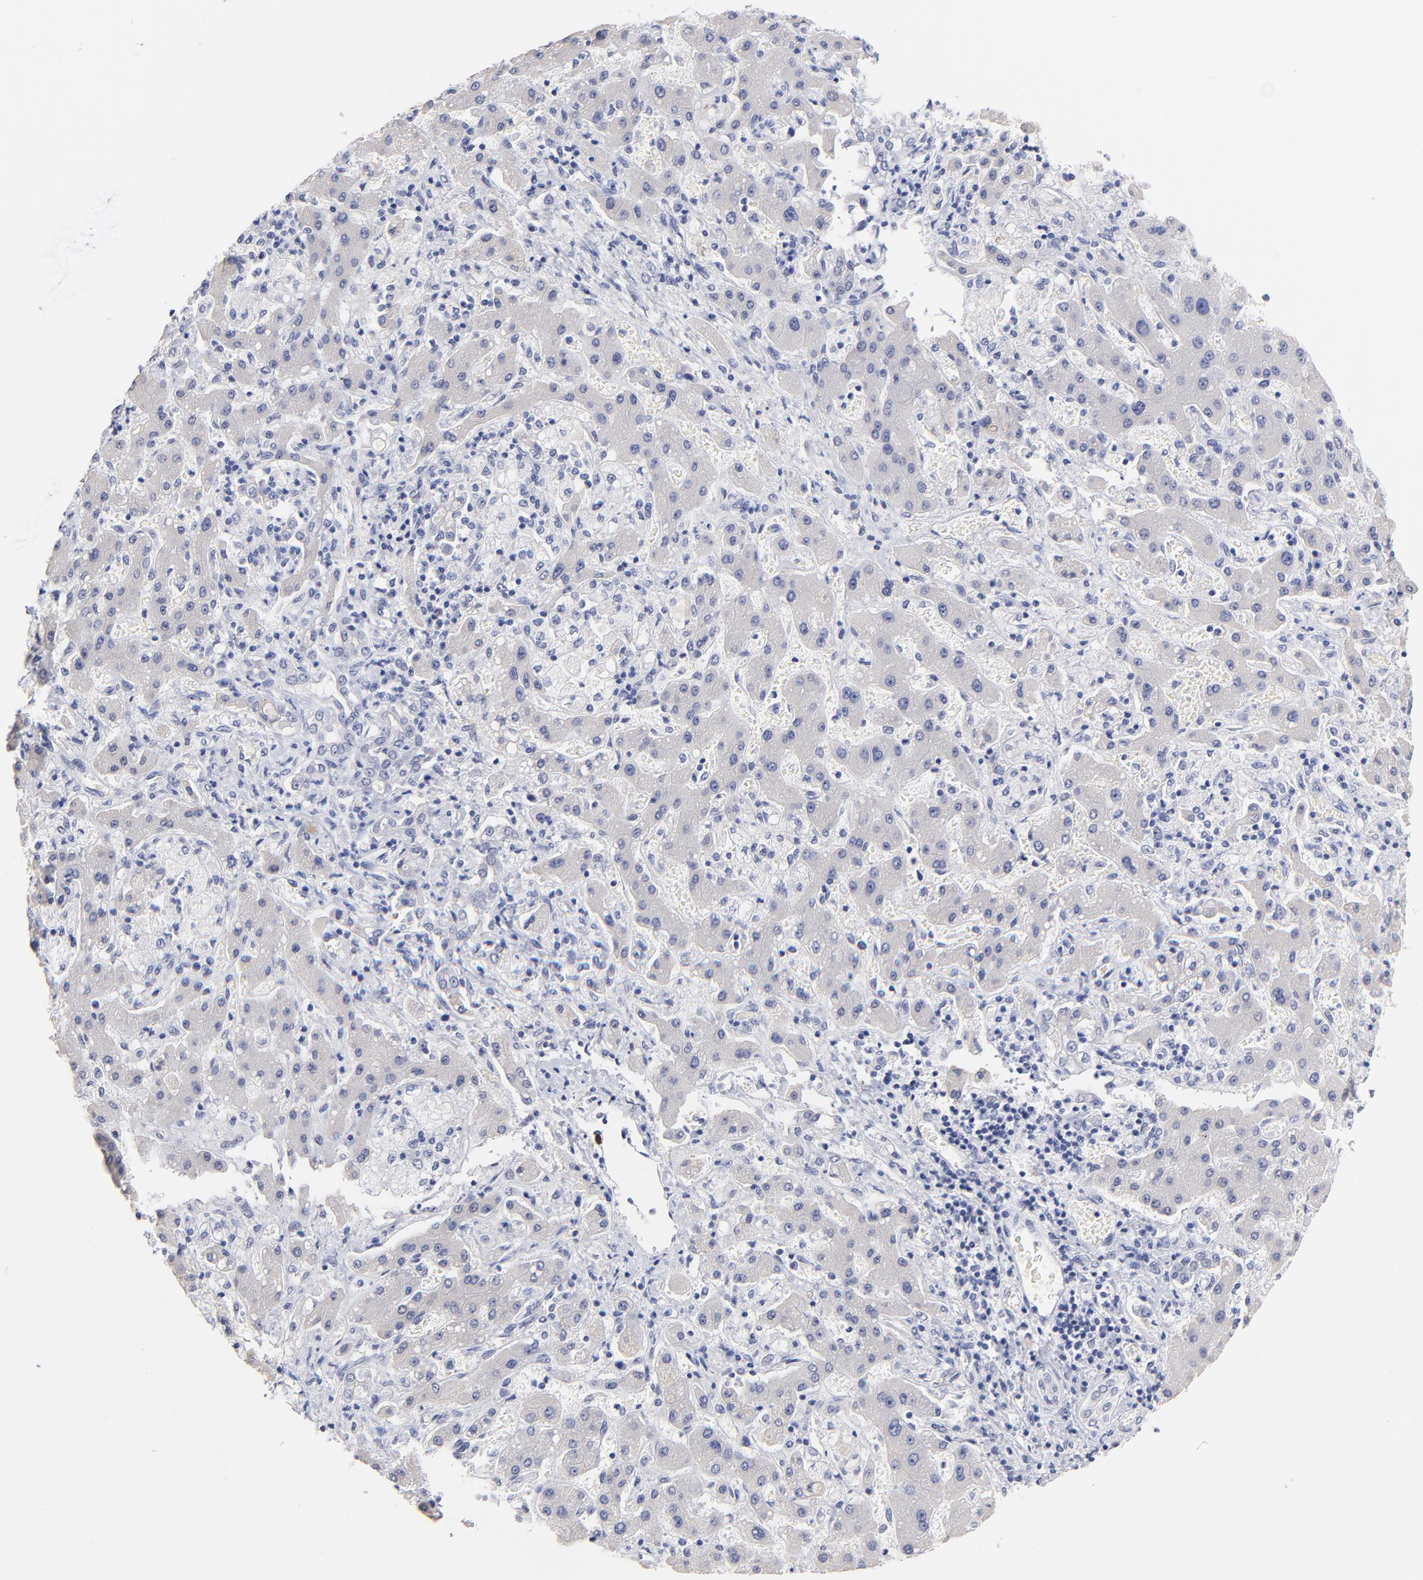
{"staining": {"intensity": "negative", "quantity": "none", "location": "none"}, "tissue": "liver cancer", "cell_type": "Tumor cells", "image_type": "cancer", "snomed": [{"axis": "morphology", "description": "Cholangiocarcinoma"}, {"axis": "topography", "description": "Liver"}], "caption": "Human liver cancer (cholangiocarcinoma) stained for a protein using IHC shows no positivity in tumor cells.", "gene": "ZNF74", "patient": {"sex": "male", "age": 50}}